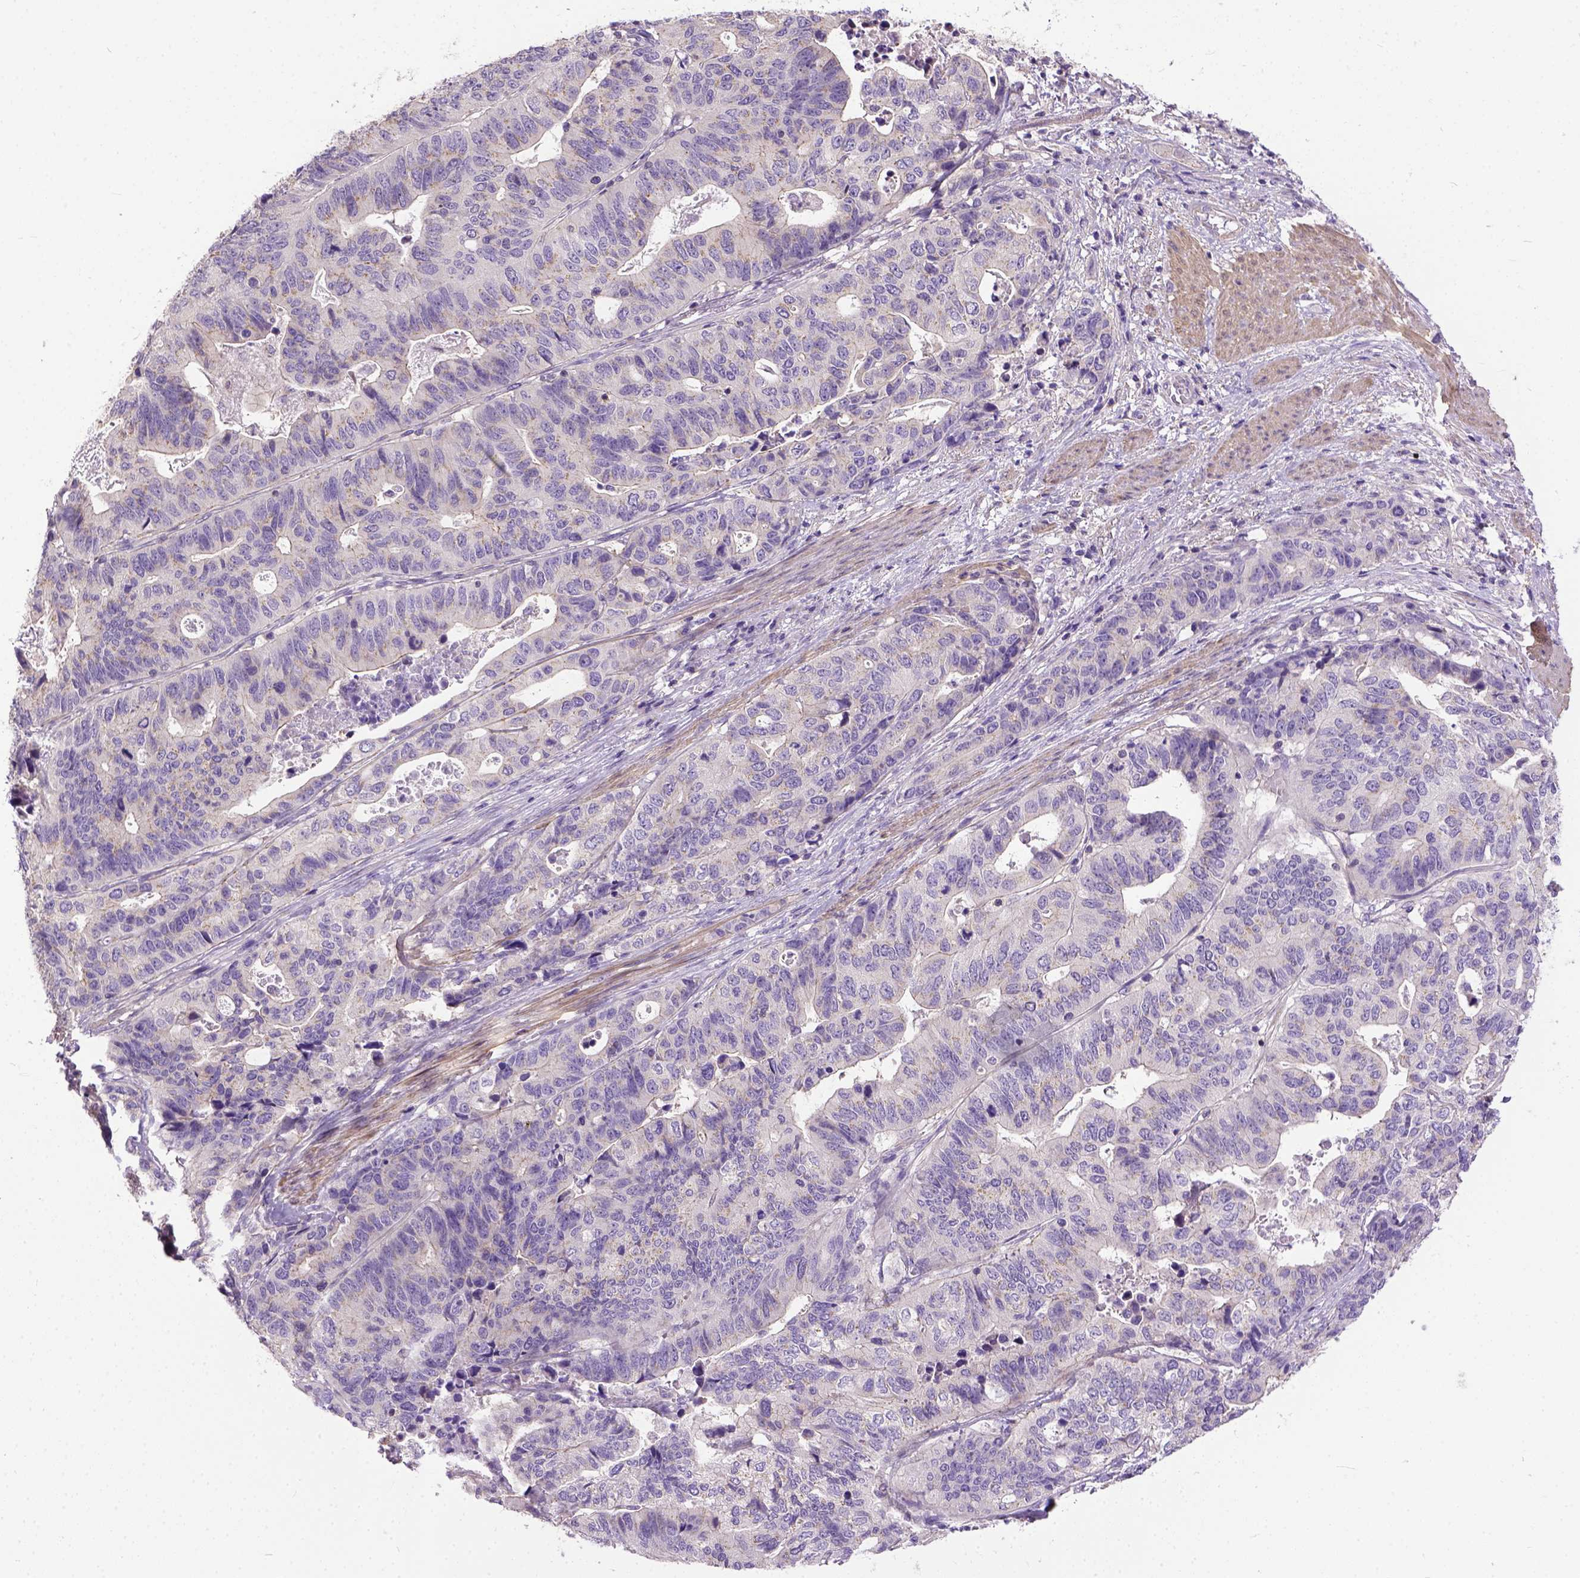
{"staining": {"intensity": "negative", "quantity": "none", "location": "none"}, "tissue": "stomach cancer", "cell_type": "Tumor cells", "image_type": "cancer", "snomed": [{"axis": "morphology", "description": "Adenocarcinoma, NOS"}, {"axis": "topography", "description": "Stomach, upper"}], "caption": "This is an immunohistochemistry histopathology image of stomach cancer (adenocarcinoma). There is no staining in tumor cells.", "gene": "BANF2", "patient": {"sex": "female", "age": 67}}